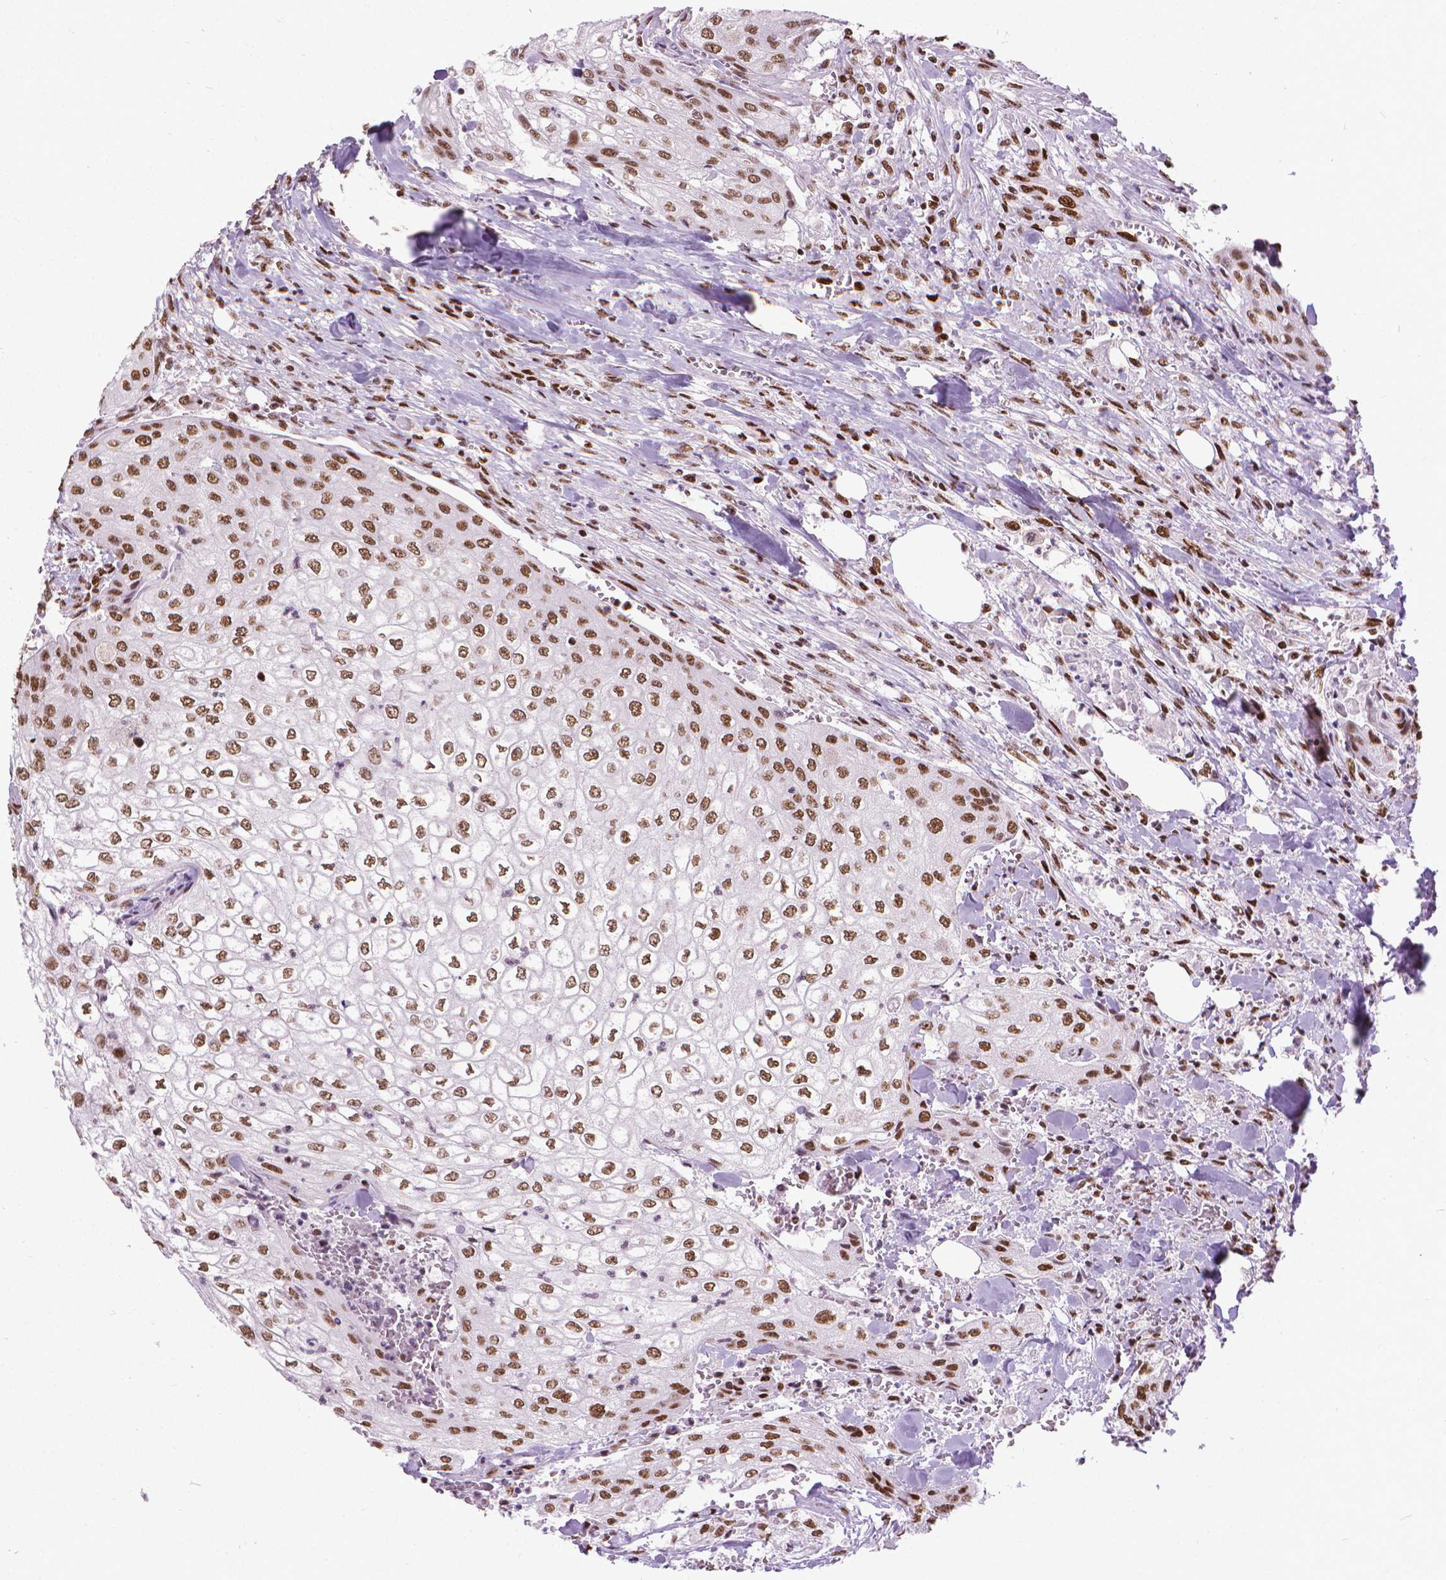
{"staining": {"intensity": "moderate", "quantity": ">75%", "location": "nuclear"}, "tissue": "urothelial cancer", "cell_type": "Tumor cells", "image_type": "cancer", "snomed": [{"axis": "morphology", "description": "Urothelial carcinoma, High grade"}, {"axis": "topography", "description": "Urinary bladder"}], "caption": "DAB immunohistochemical staining of urothelial cancer demonstrates moderate nuclear protein expression in about >75% of tumor cells.", "gene": "AKAP8", "patient": {"sex": "male", "age": 62}}